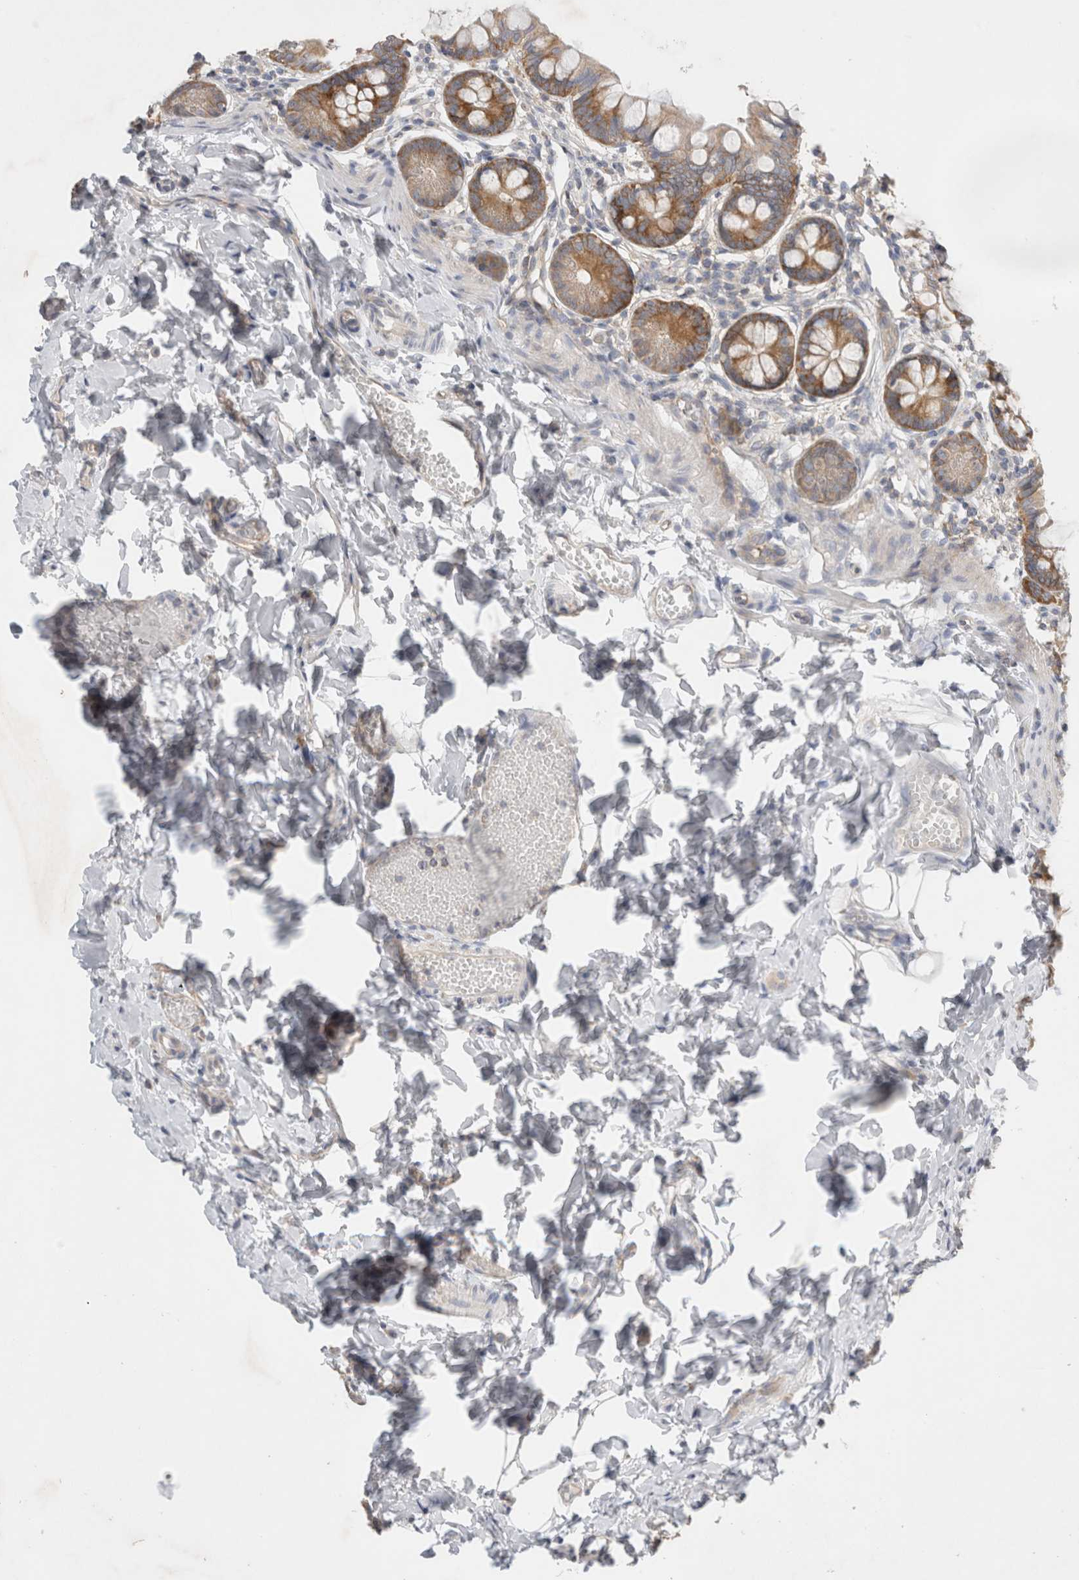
{"staining": {"intensity": "moderate", "quantity": "25%-75%", "location": "cytoplasmic/membranous"}, "tissue": "small intestine", "cell_type": "Glandular cells", "image_type": "normal", "snomed": [{"axis": "morphology", "description": "Normal tissue, NOS"}, {"axis": "topography", "description": "Small intestine"}], "caption": "Immunohistochemistry (IHC) histopathology image of normal small intestine: human small intestine stained using immunohistochemistry (IHC) exhibits medium levels of moderate protein expression localized specifically in the cytoplasmic/membranous of glandular cells, appearing as a cytoplasmic/membranous brown color.", "gene": "ZNF23", "patient": {"sex": "male", "age": 7}}